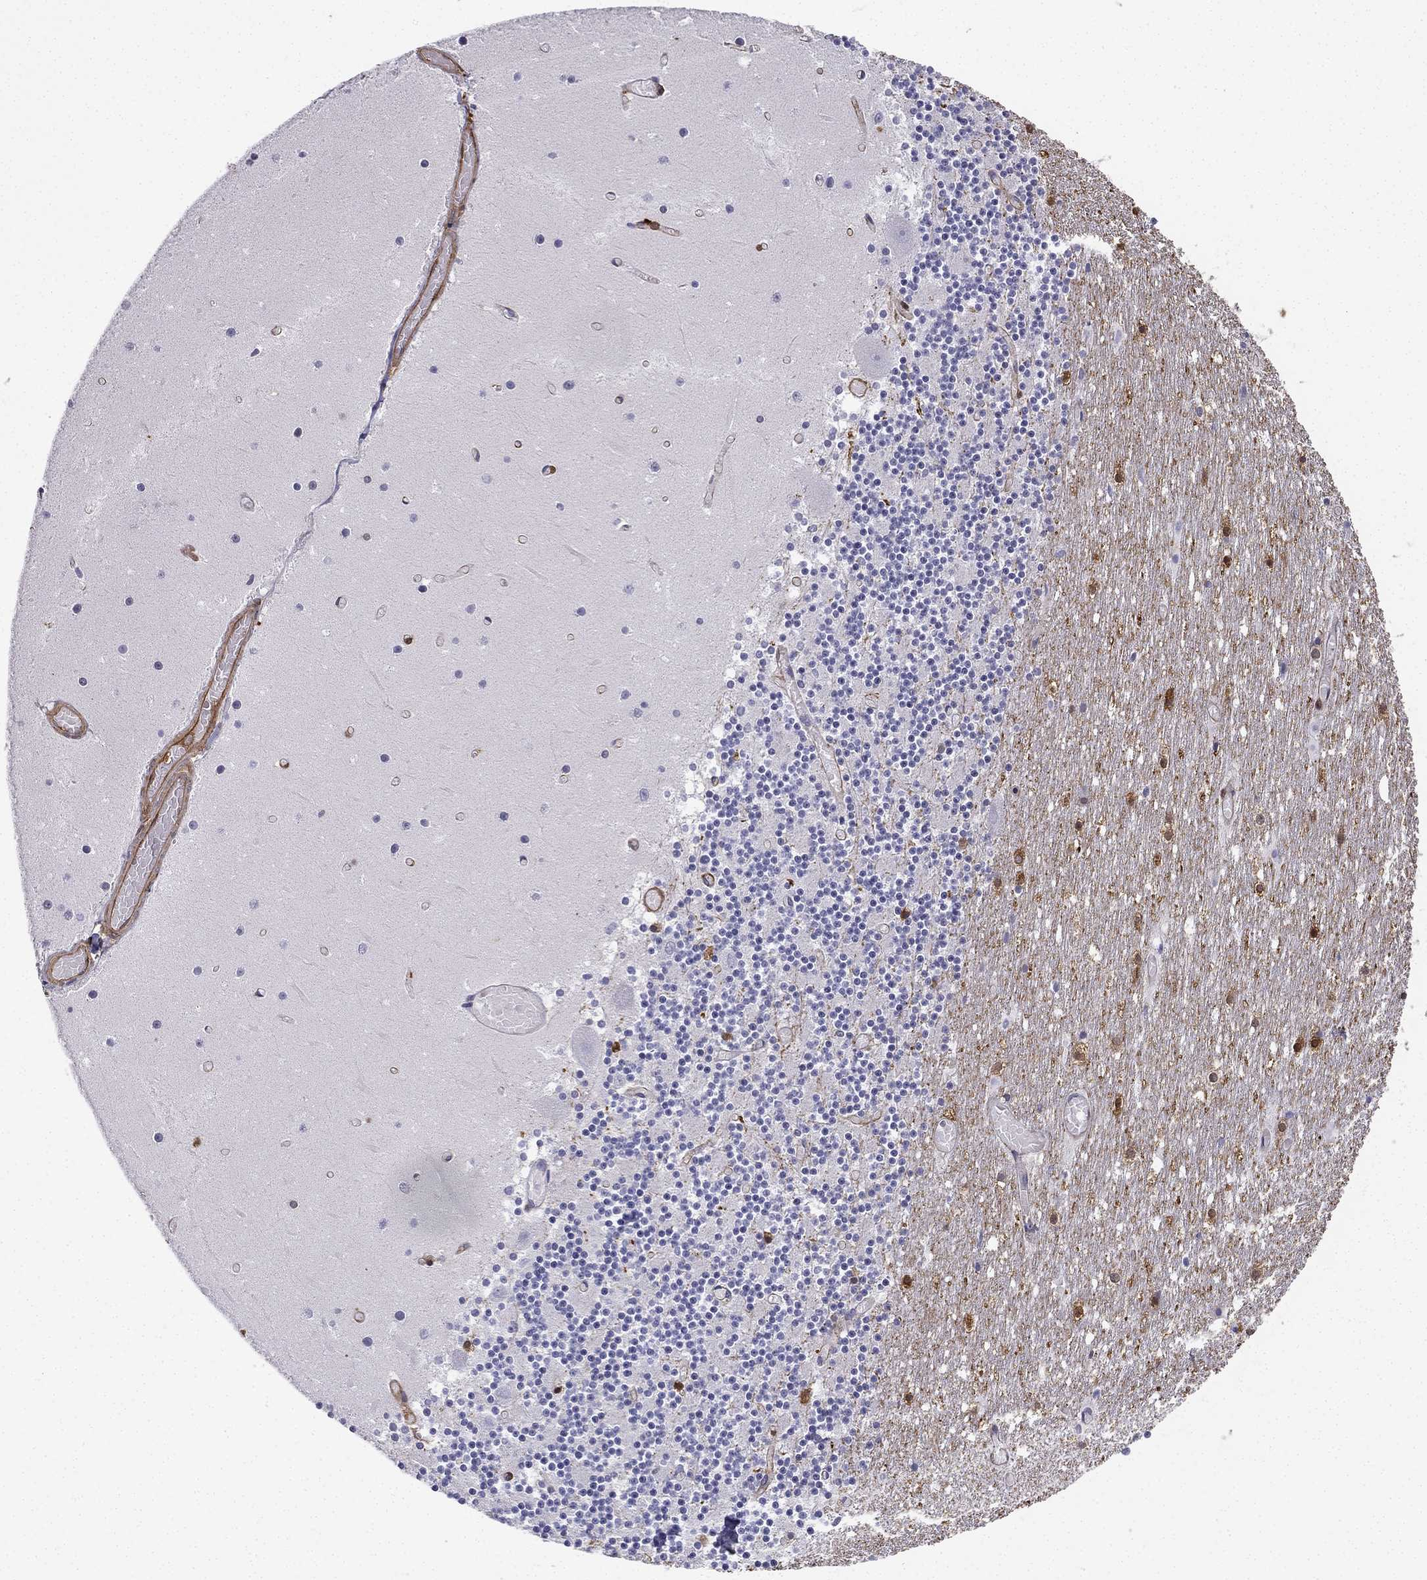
{"staining": {"intensity": "strong", "quantity": "<25%", "location": "cytoplasmic/membranous"}, "tissue": "cerebellum", "cell_type": "Cells in granular layer", "image_type": "normal", "snomed": [{"axis": "morphology", "description": "Normal tissue, NOS"}, {"axis": "topography", "description": "Cerebellum"}], "caption": "Approximately <25% of cells in granular layer in unremarkable cerebellum display strong cytoplasmic/membranous protein expression as visualized by brown immunohistochemical staining.", "gene": "MAP4", "patient": {"sex": "female", "age": 28}}